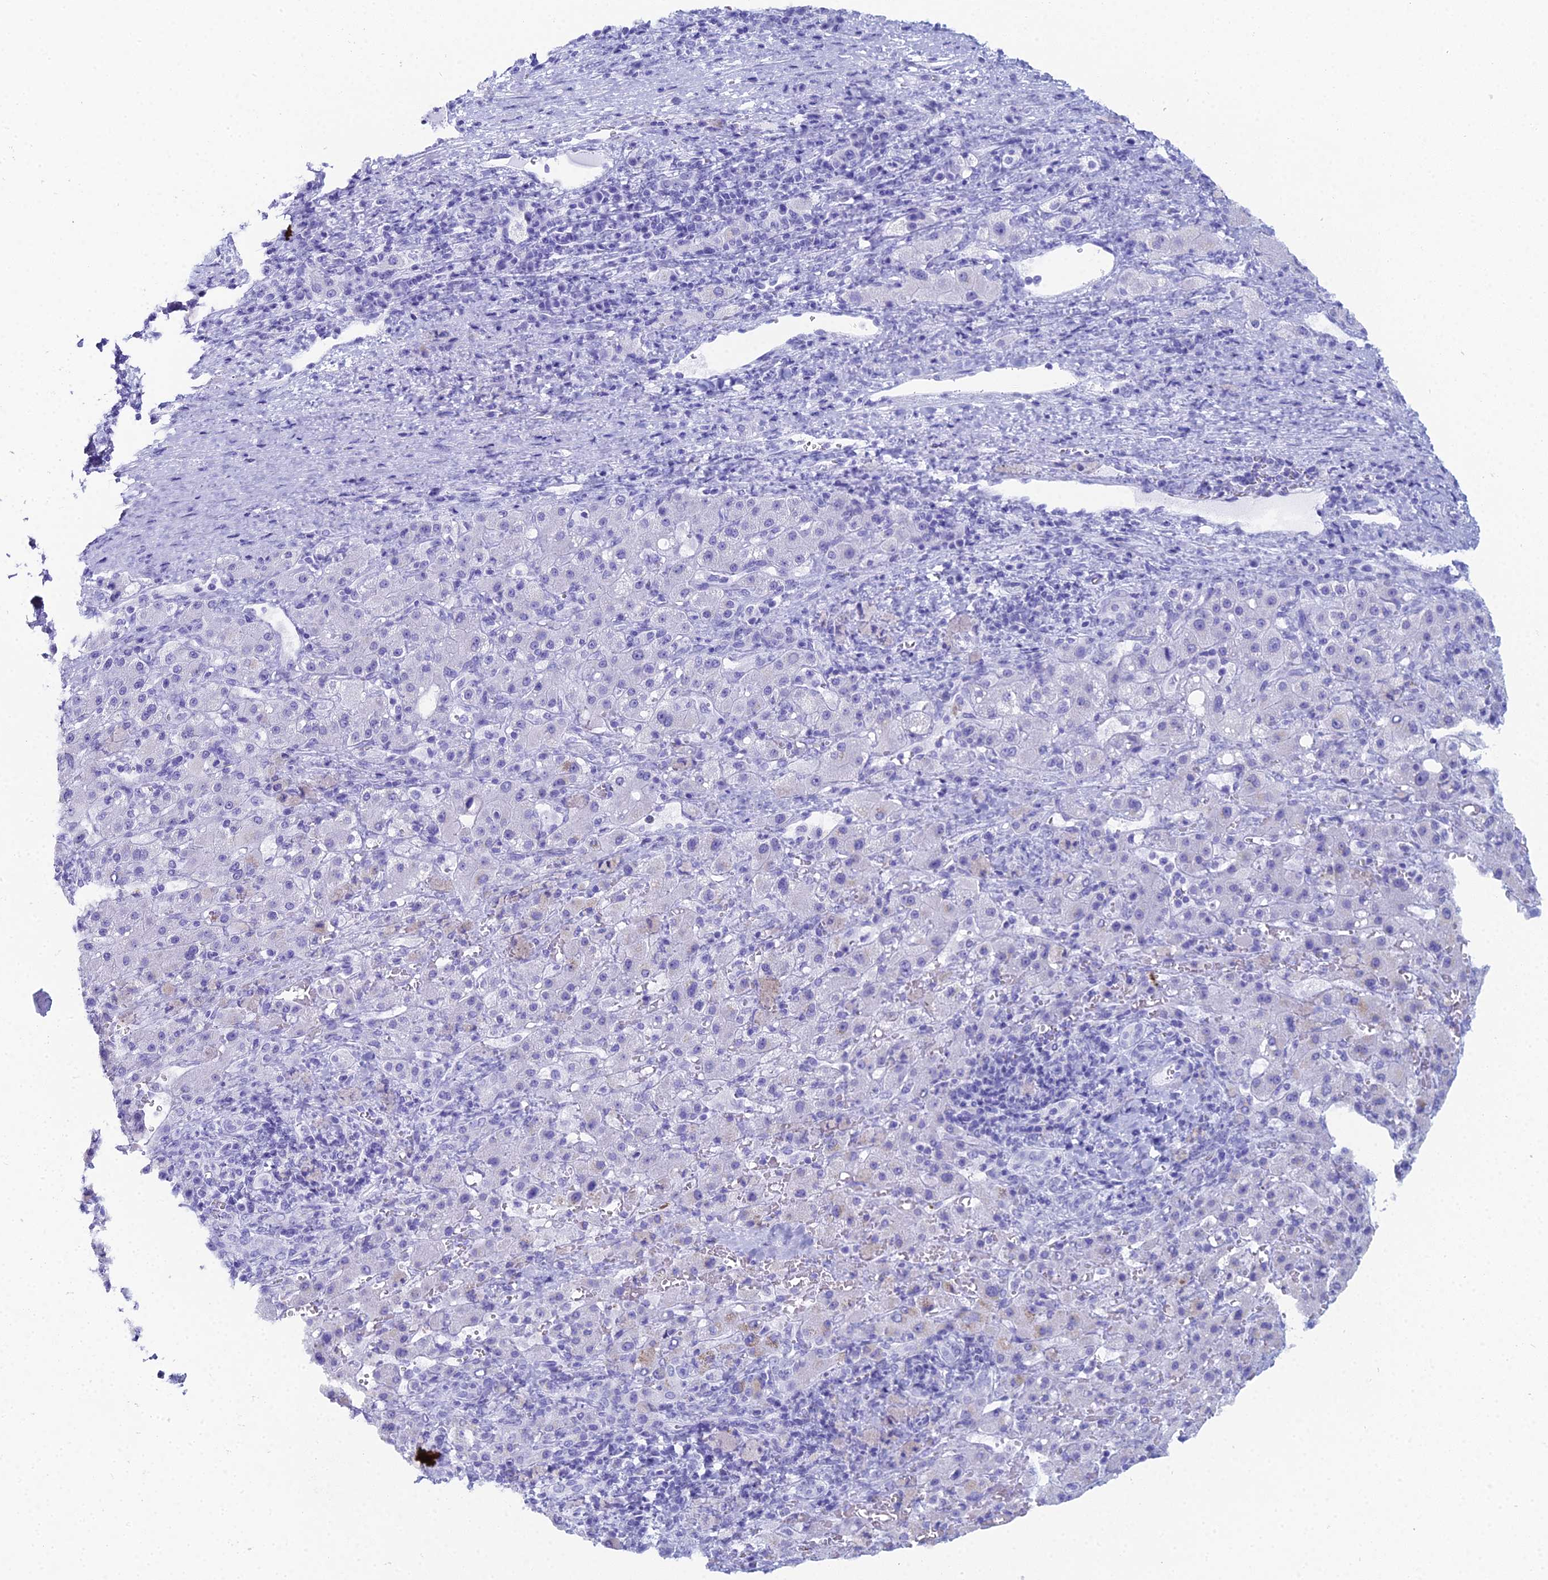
{"staining": {"intensity": "negative", "quantity": "none", "location": "none"}, "tissue": "liver cancer", "cell_type": "Tumor cells", "image_type": "cancer", "snomed": [{"axis": "morphology", "description": "Carcinoma, Hepatocellular, NOS"}, {"axis": "topography", "description": "Liver"}], "caption": "This is an immunohistochemistry micrograph of liver cancer. There is no expression in tumor cells.", "gene": "PRR22", "patient": {"sex": "female", "age": 58}}